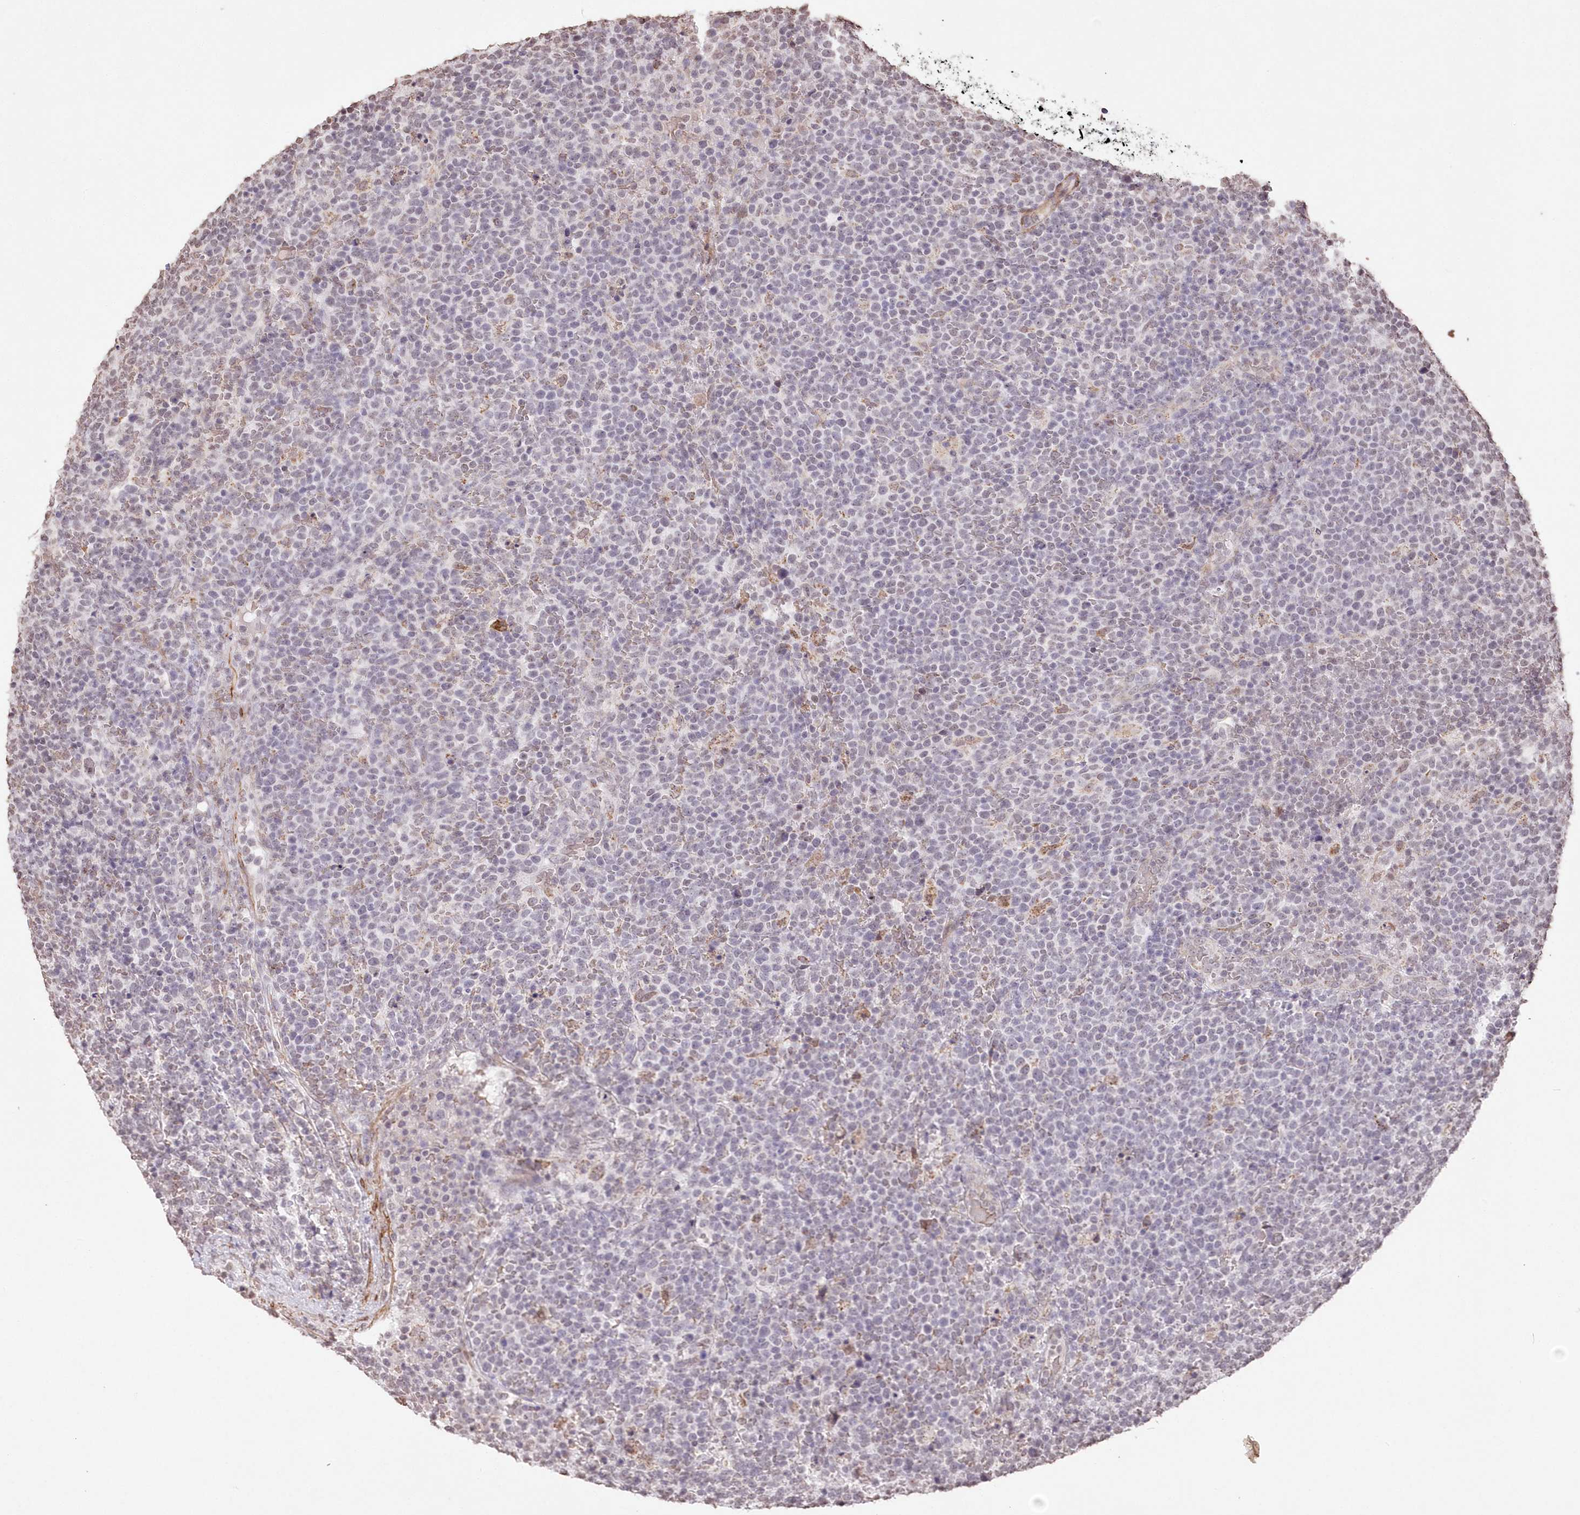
{"staining": {"intensity": "negative", "quantity": "none", "location": "none"}, "tissue": "lymphoma", "cell_type": "Tumor cells", "image_type": "cancer", "snomed": [{"axis": "morphology", "description": "Malignant lymphoma, non-Hodgkin's type, High grade"}, {"axis": "topography", "description": "Lymph node"}], "caption": "The image exhibits no staining of tumor cells in malignant lymphoma, non-Hodgkin's type (high-grade).", "gene": "RBM27", "patient": {"sex": "male", "age": 61}}